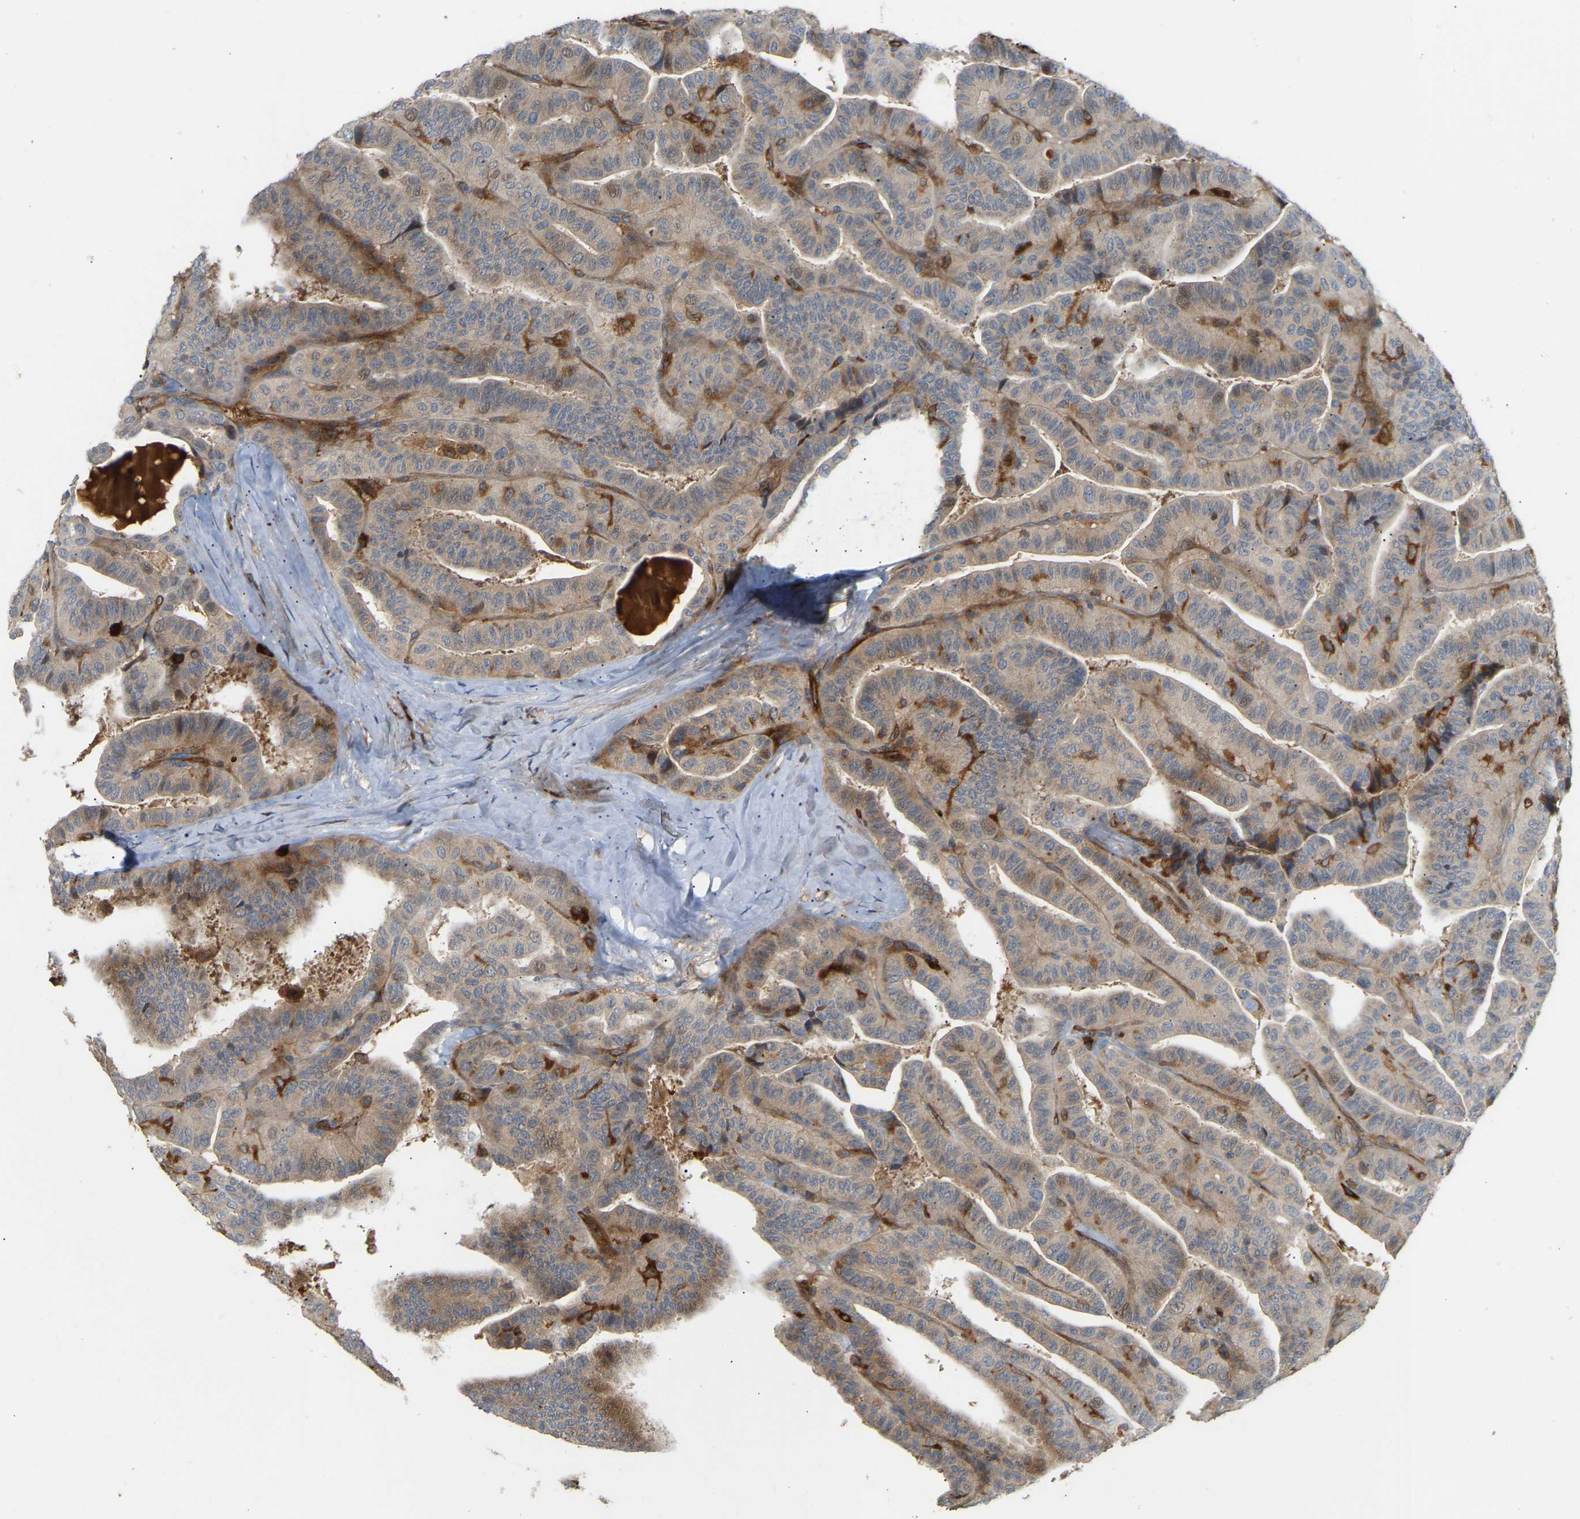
{"staining": {"intensity": "weak", "quantity": "<25%", "location": "cytoplasmic/membranous"}, "tissue": "thyroid cancer", "cell_type": "Tumor cells", "image_type": "cancer", "snomed": [{"axis": "morphology", "description": "Papillary adenocarcinoma, NOS"}, {"axis": "topography", "description": "Thyroid gland"}], "caption": "A high-resolution histopathology image shows immunohistochemistry (IHC) staining of papillary adenocarcinoma (thyroid), which displays no significant staining in tumor cells.", "gene": "PLCG2", "patient": {"sex": "male", "age": 77}}